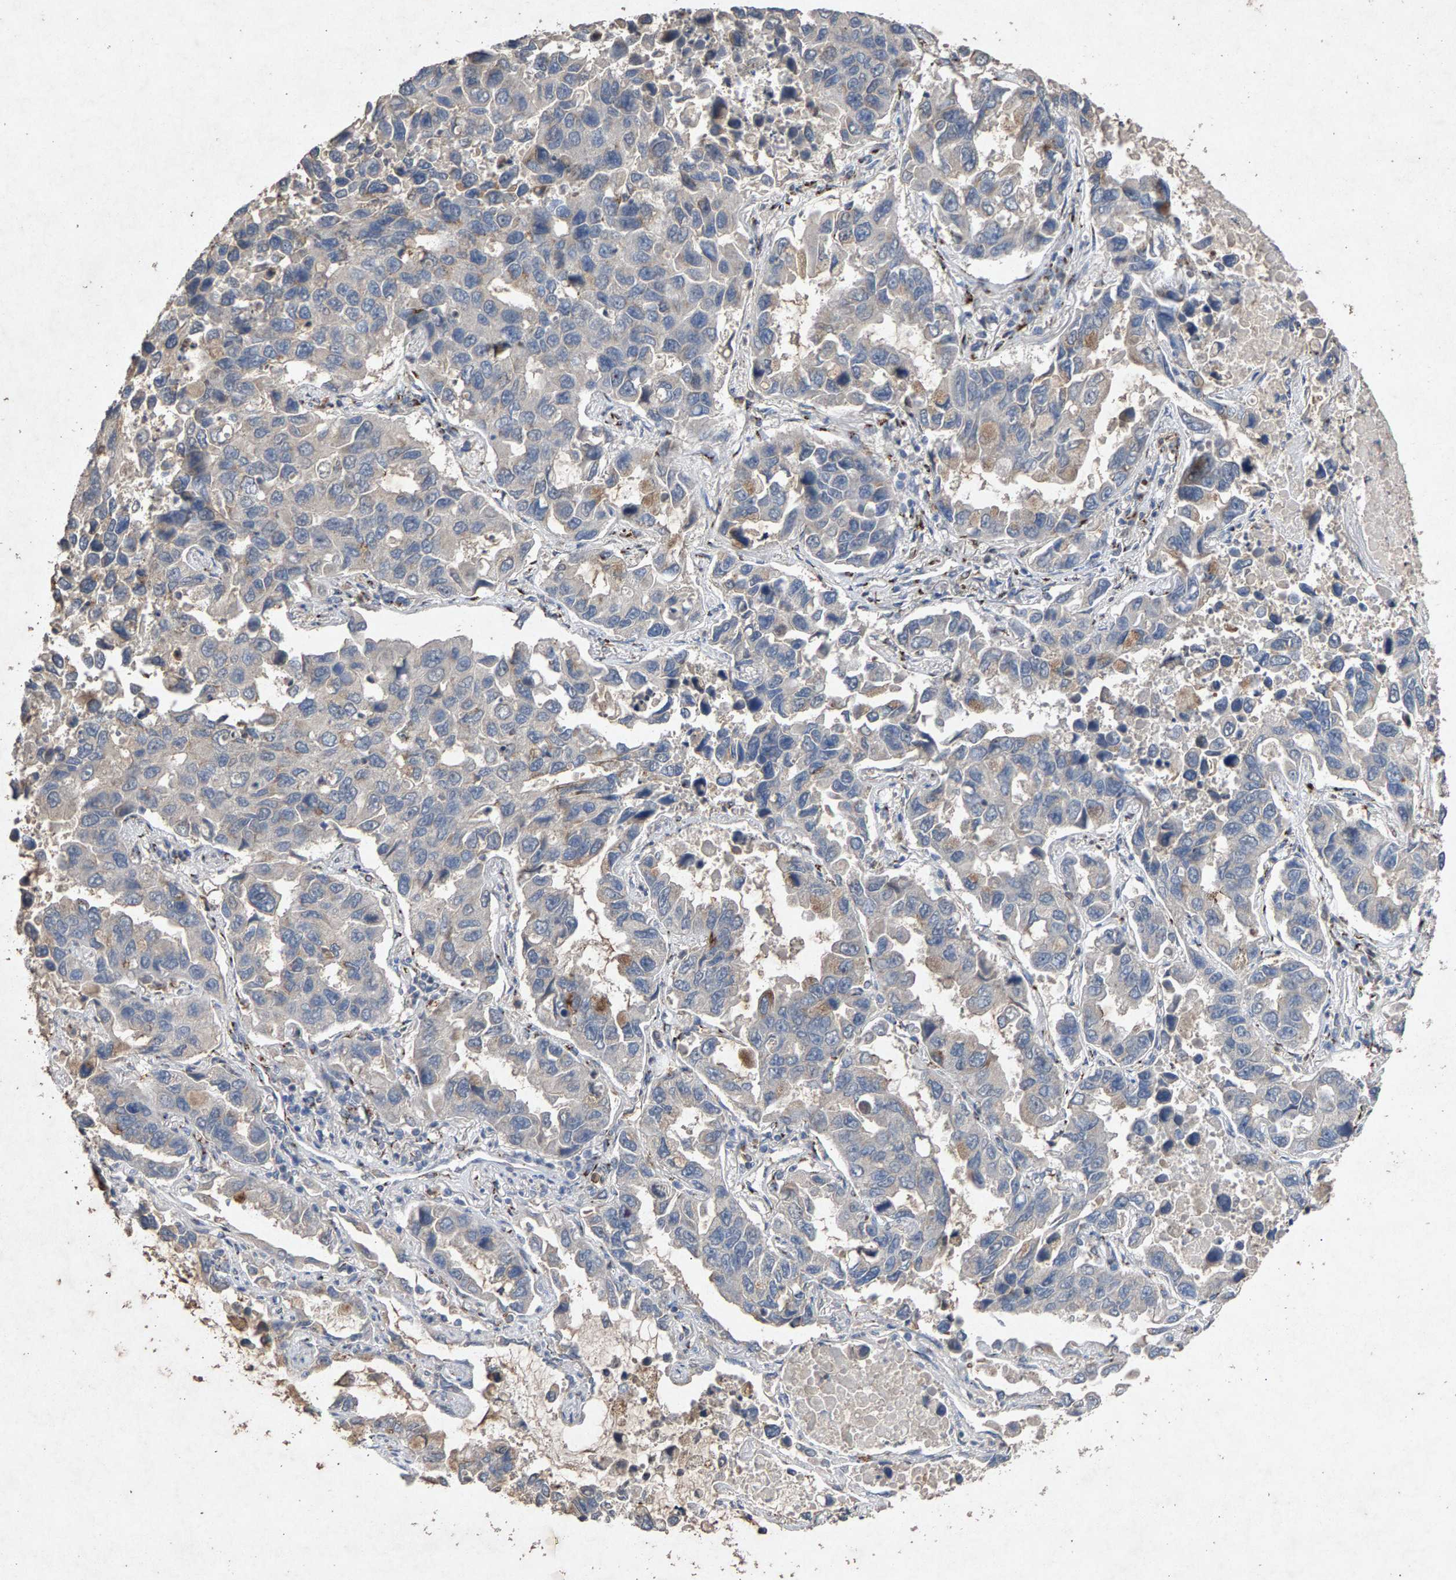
{"staining": {"intensity": "weak", "quantity": "<25%", "location": "cytoplasmic/membranous"}, "tissue": "lung cancer", "cell_type": "Tumor cells", "image_type": "cancer", "snomed": [{"axis": "morphology", "description": "Adenocarcinoma, NOS"}, {"axis": "topography", "description": "Lung"}], "caption": "The photomicrograph exhibits no staining of tumor cells in lung cancer (adenocarcinoma).", "gene": "MAN2A1", "patient": {"sex": "male", "age": 64}}